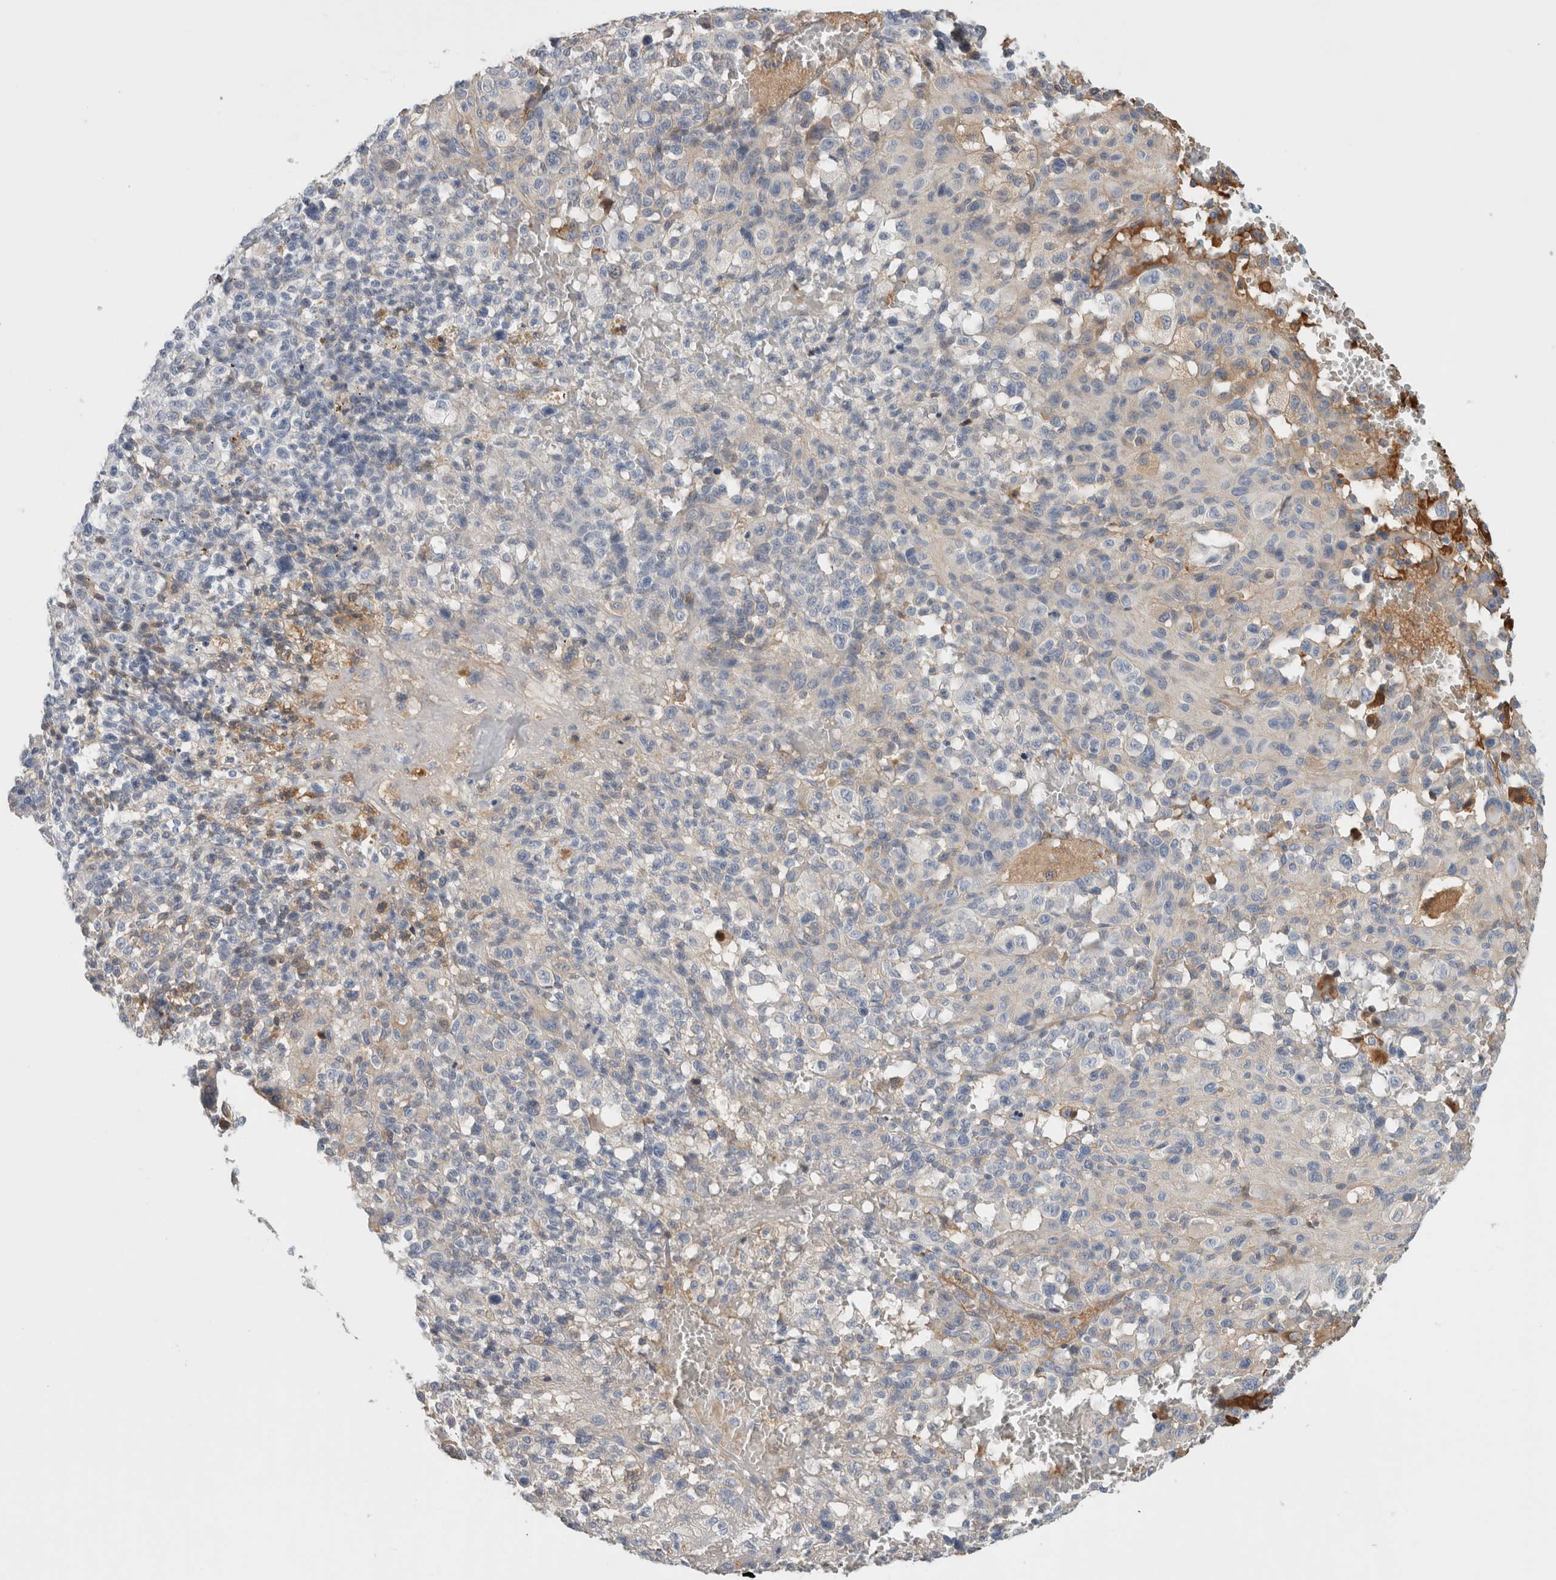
{"staining": {"intensity": "negative", "quantity": "none", "location": "none"}, "tissue": "melanoma", "cell_type": "Tumor cells", "image_type": "cancer", "snomed": [{"axis": "morphology", "description": "Malignant melanoma, Metastatic site"}, {"axis": "topography", "description": "Skin"}], "caption": "Immunohistochemistry of human melanoma demonstrates no expression in tumor cells.", "gene": "CFI", "patient": {"sex": "female", "age": 74}}